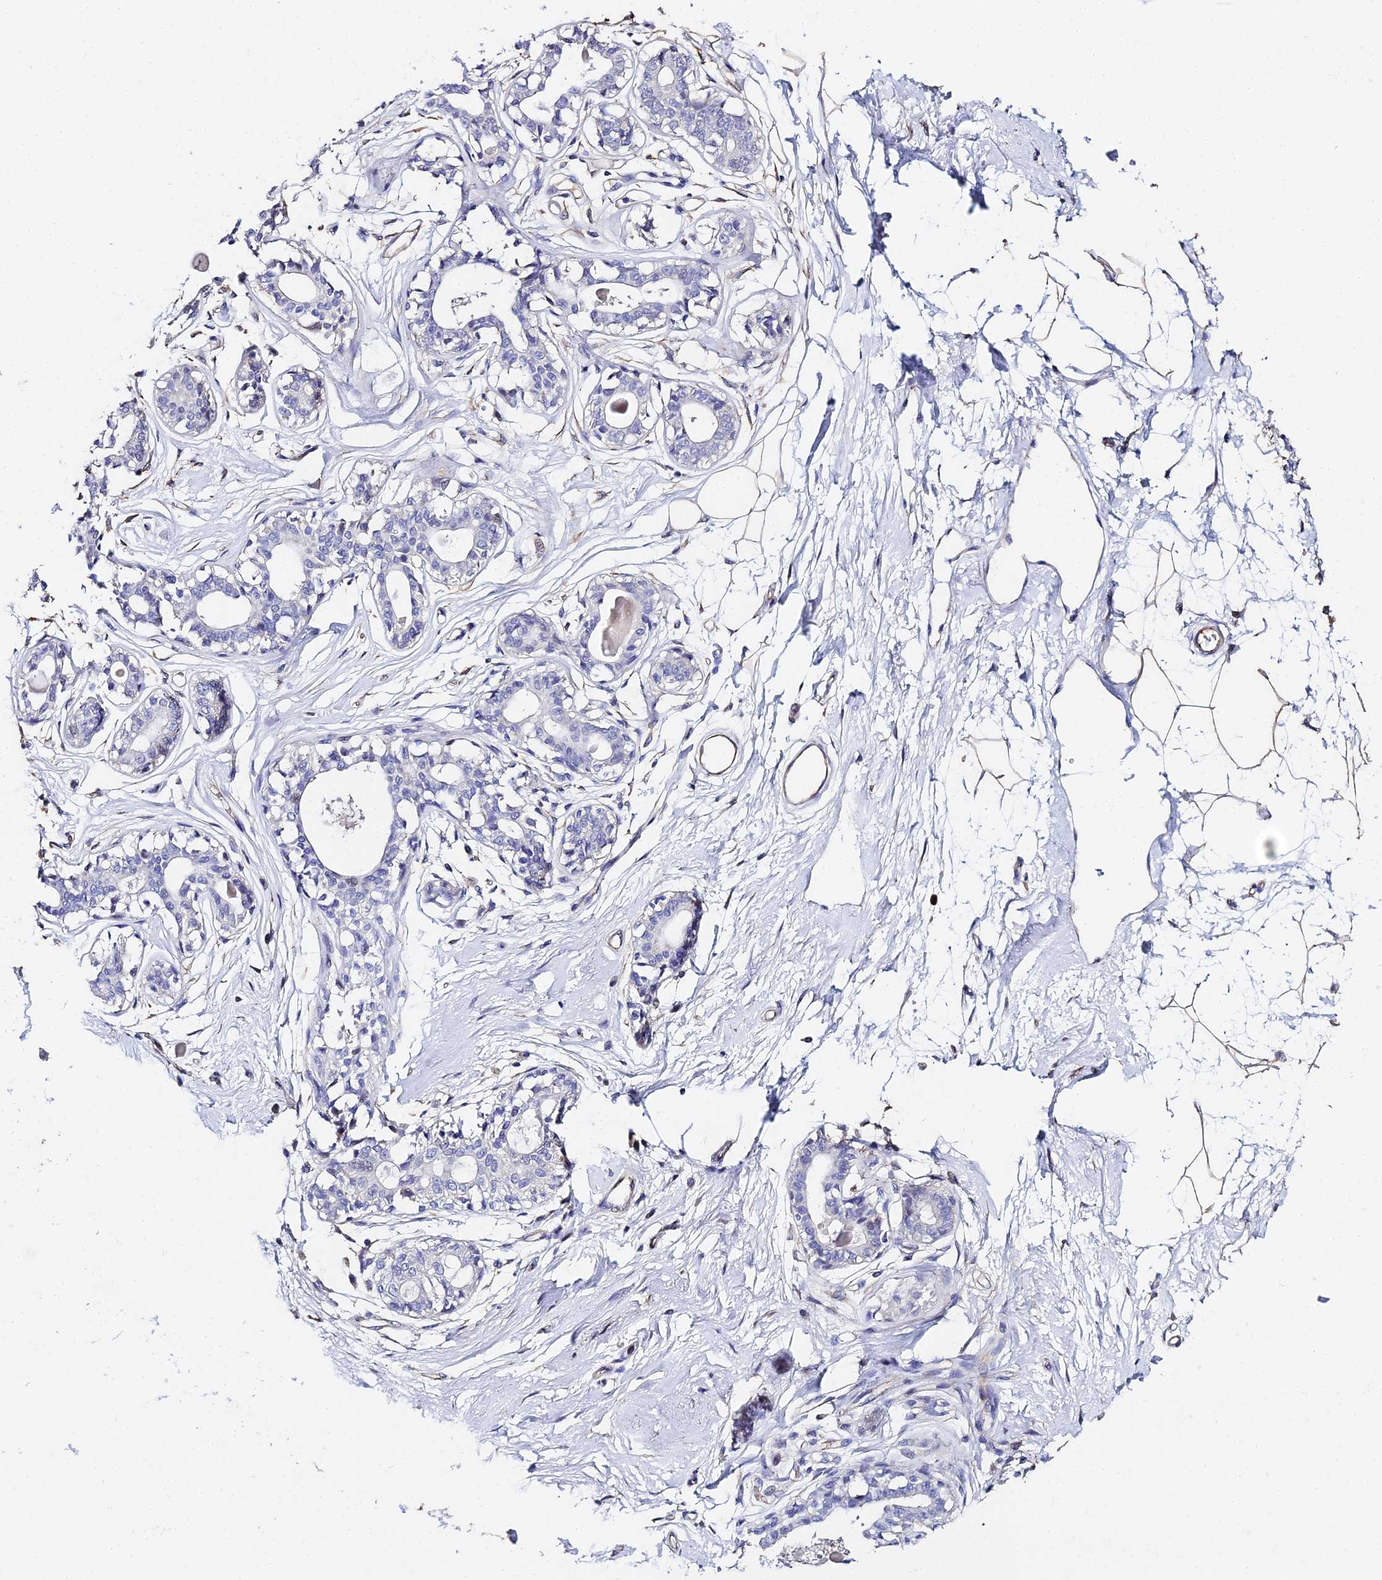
{"staining": {"intensity": "weak", "quantity": "<25%", "location": "cytoplasmic/membranous"}, "tissue": "breast", "cell_type": "Adipocytes", "image_type": "normal", "snomed": [{"axis": "morphology", "description": "Normal tissue, NOS"}, {"axis": "topography", "description": "Breast"}], "caption": "This image is of normal breast stained with IHC to label a protein in brown with the nuclei are counter-stained blue. There is no expression in adipocytes. Brightfield microscopy of immunohistochemistry (IHC) stained with DAB (brown) and hematoxylin (blue), captured at high magnification.", "gene": "ENSG00000268674", "patient": {"sex": "female", "age": 45}}